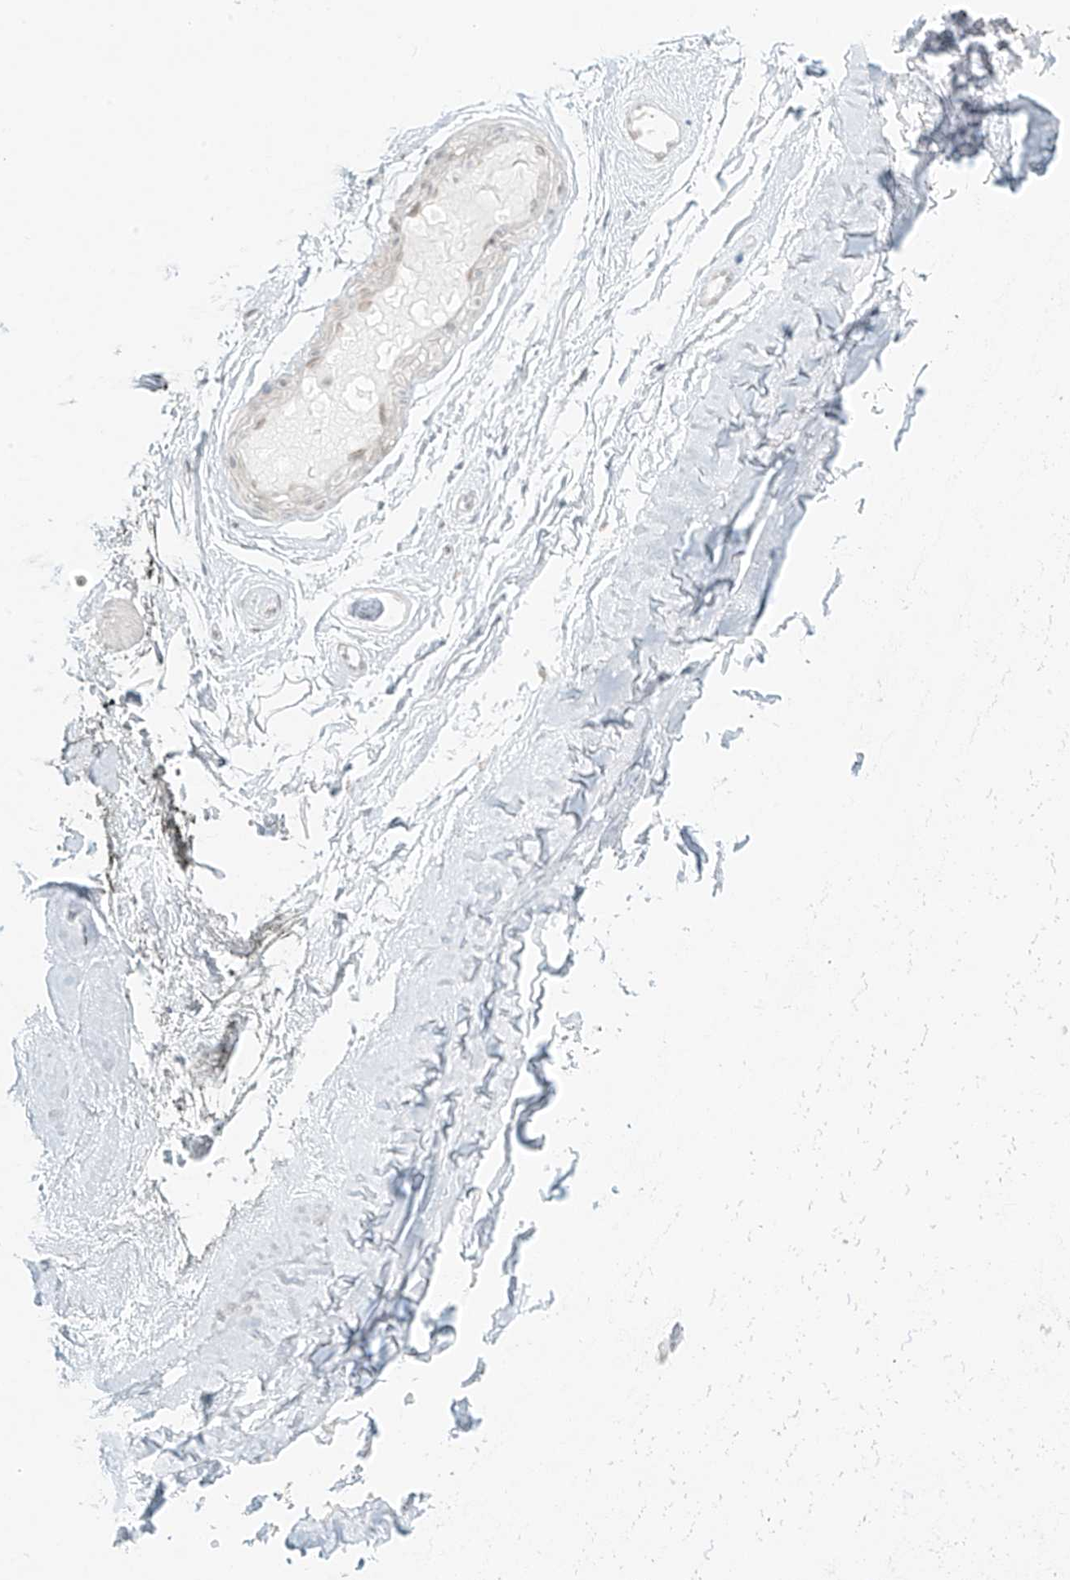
{"staining": {"intensity": "negative", "quantity": "none", "location": "none"}, "tissue": "adipose tissue", "cell_type": "Adipocytes", "image_type": "normal", "snomed": [{"axis": "morphology", "description": "Normal tissue, NOS"}, {"axis": "morphology", "description": "Basal cell carcinoma"}, {"axis": "topography", "description": "Skin"}], "caption": "The image demonstrates no staining of adipocytes in benign adipose tissue. (DAB (3,3'-diaminobenzidine) immunohistochemistry (IHC) visualized using brightfield microscopy, high magnification).", "gene": "OSBPL7", "patient": {"sex": "female", "age": 89}}